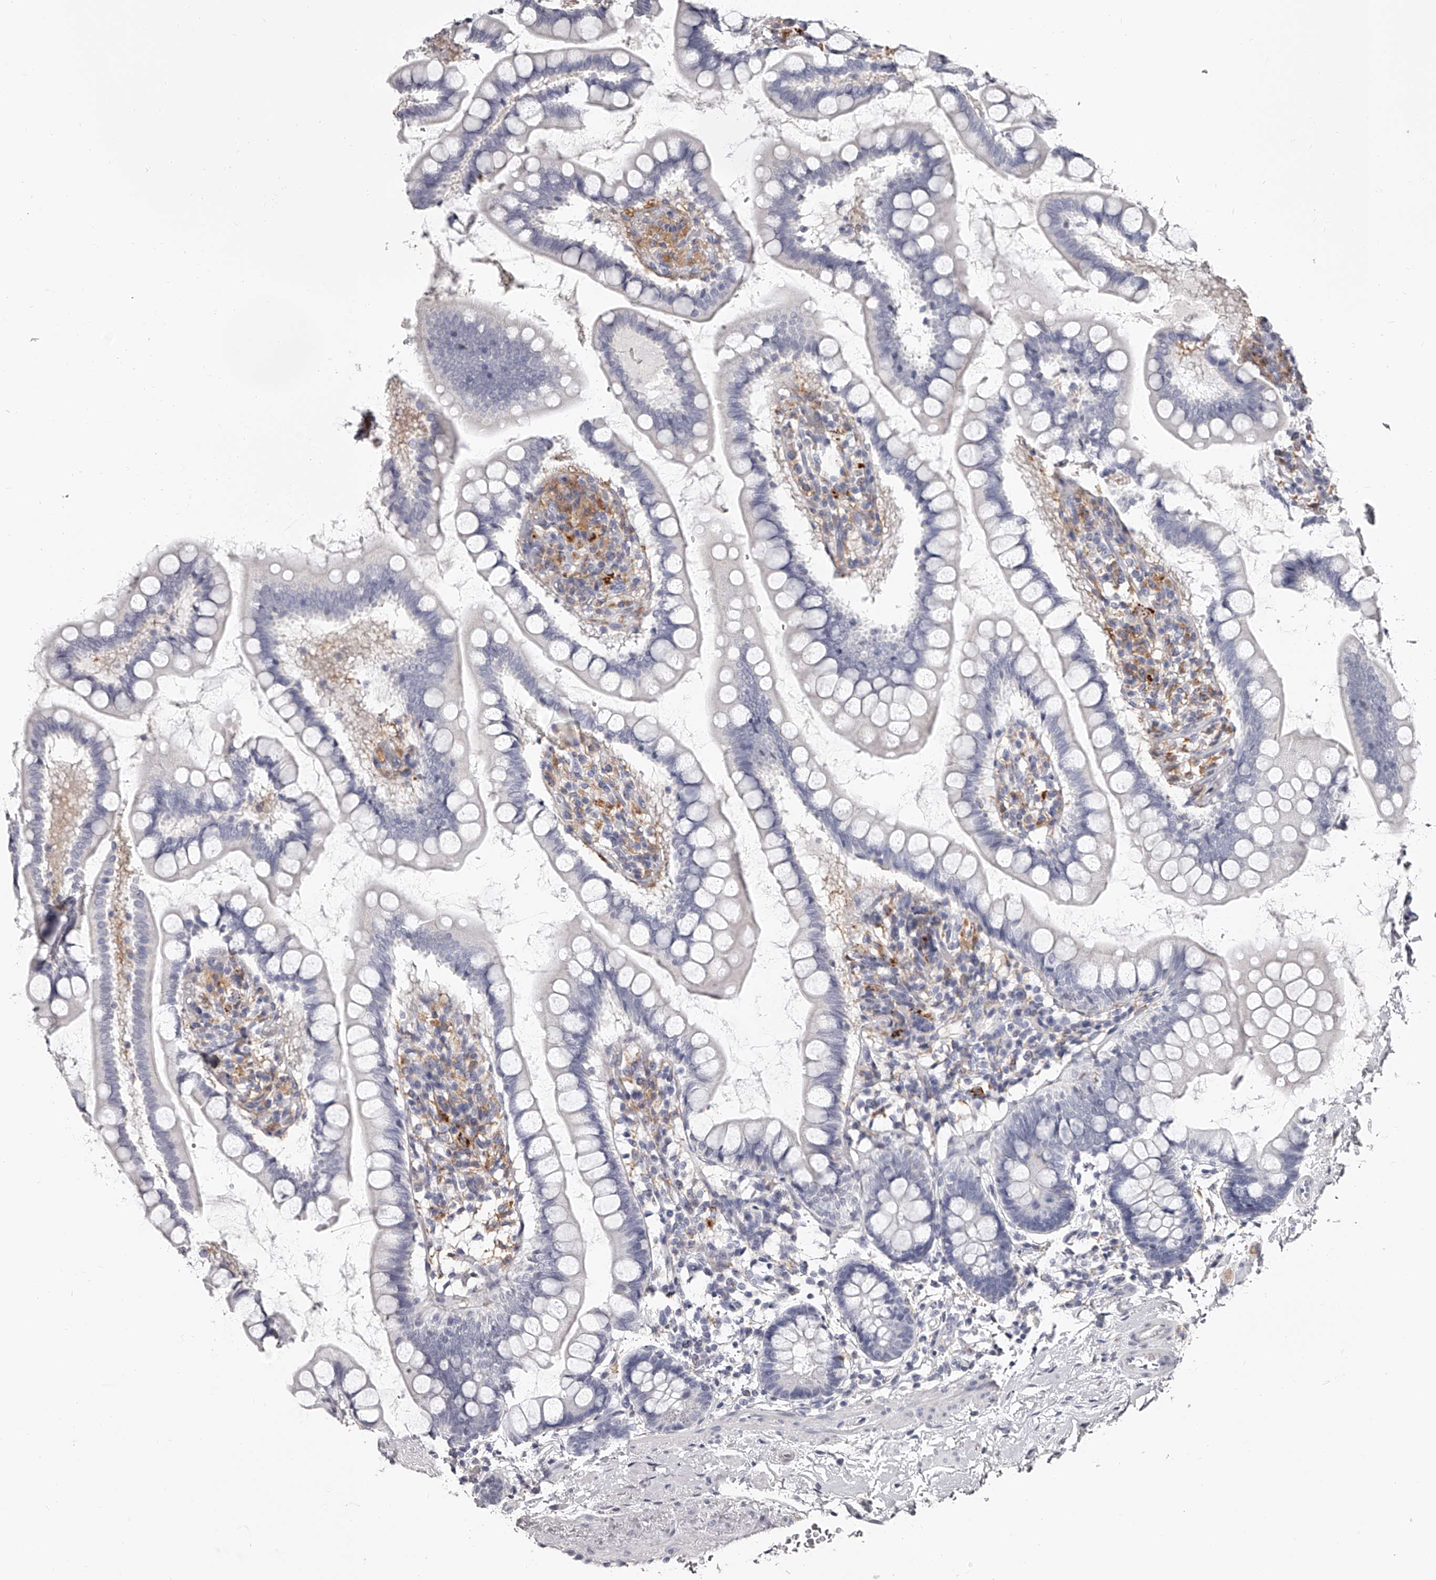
{"staining": {"intensity": "negative", "quantity": "none", "location": "none"}, "tissue": "small intestine", "cell_type": "Glandular cells", "image_type": "normal", "snomed": [{"axis": "morphology", "description": "Normal tissue, NOS"}, {"axis": "topography", "description": "Small intestine"}], "caption": "A micrograph of human small intestine is negative for staining in glandular cells. (DAB (3,3'-diaminobenzidine) immunohistochemistry with hematoxylin counter stain).", "gene": "PACSIN1", "patient": {"sex": "female", "age": 84}}